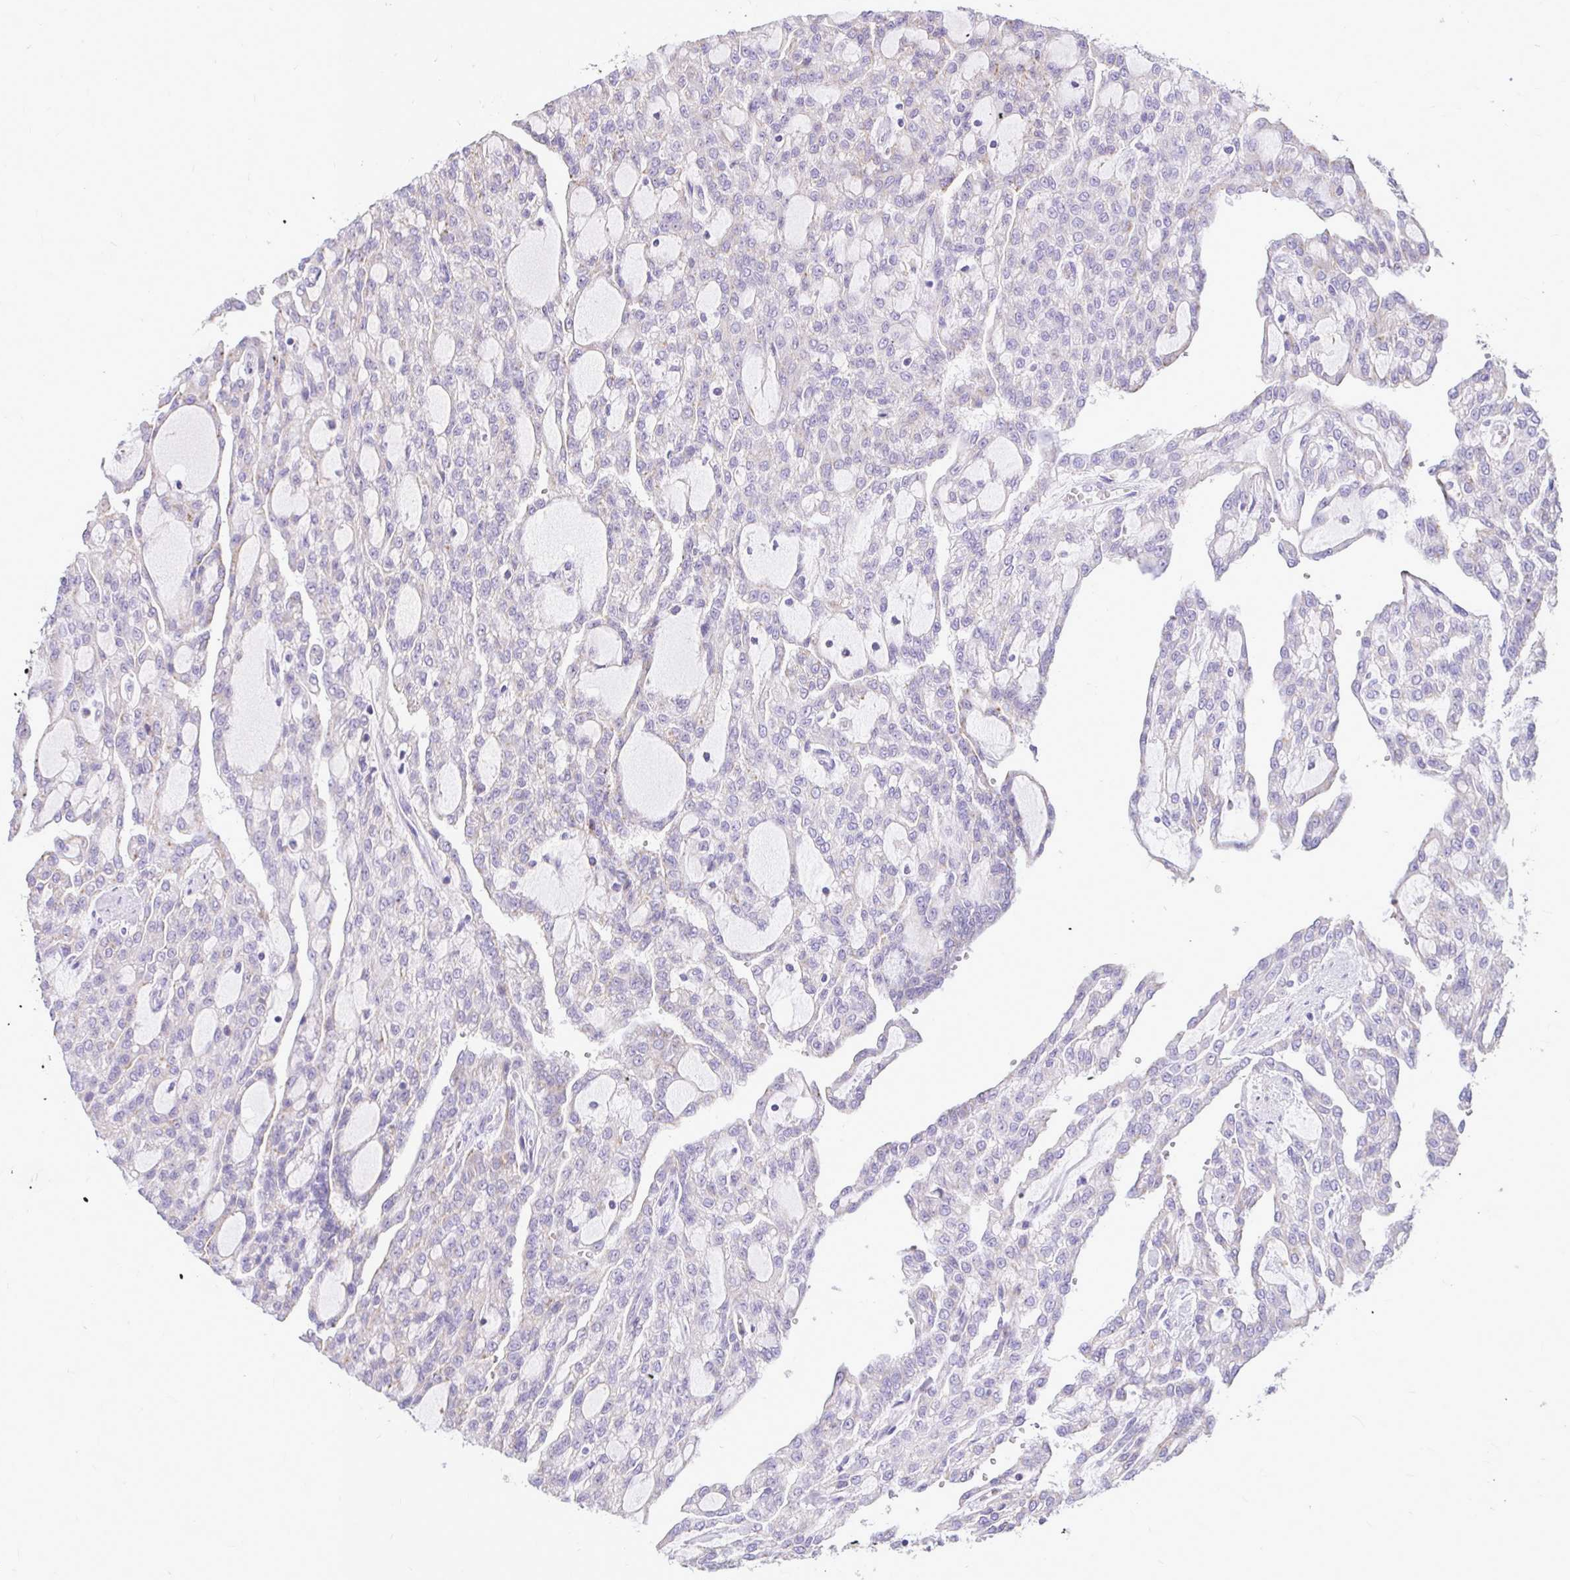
{"staining": {"intensity": "negative", "quantity": "none", "location": "none"}, "tissue": "renal cancer", "cell_type": "Tumor cells", "image_type": "cancer", "snomed": [{"axis": "morphology", "description": "Adenocarcinoma, NOS"}, {"axis": "topography", "description": "Kidney"}], "caption": "There is no significant staining in tumor cells of renal adenocarcinoma.", "gene": "PKN3", "patient": {"sex": "male", "age": 63}}